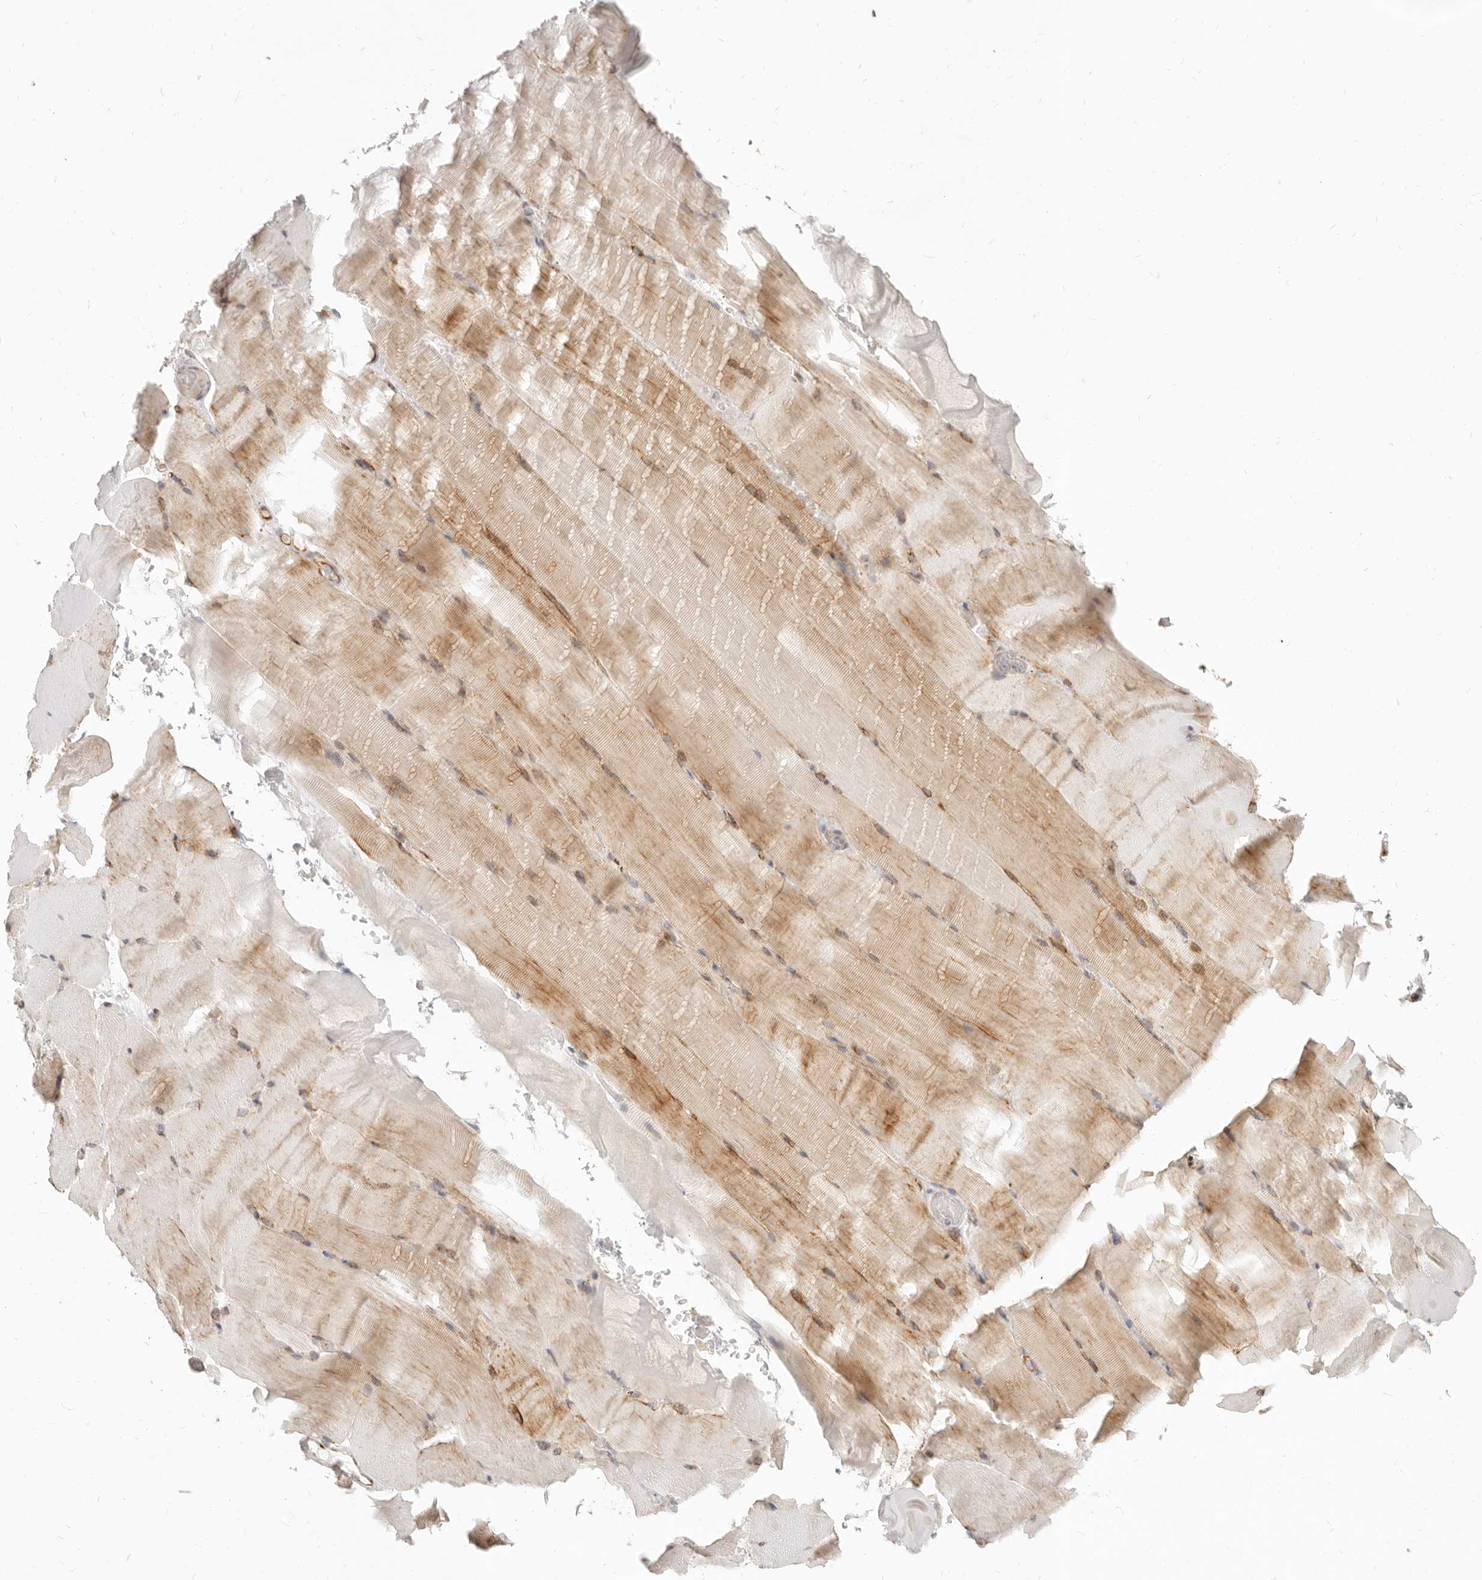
{"staining": {"intensity": "moderate", "quantity": "25%-75%", "location": "cytoplasmic/membranous"}, "tissue": "skeletal muscle", "cell_type": "Myocytes", "image_type": "normal", "snomed": [{"axis": "morphology", "description": "Normal tissue, NOS"}, {"axis": "topography", "description": "Skeletal muscle"}, {"axis": "topography", "description": "Parathyroid gland"}], "caption": "Human skeletal muscle stained with a brown dye reveals moderate cytoplasmic/membranous positive positivity in about 25%-75% of myocytes.", "gene": "SASS6", "patient": {"sex": "female", "age": 37}}